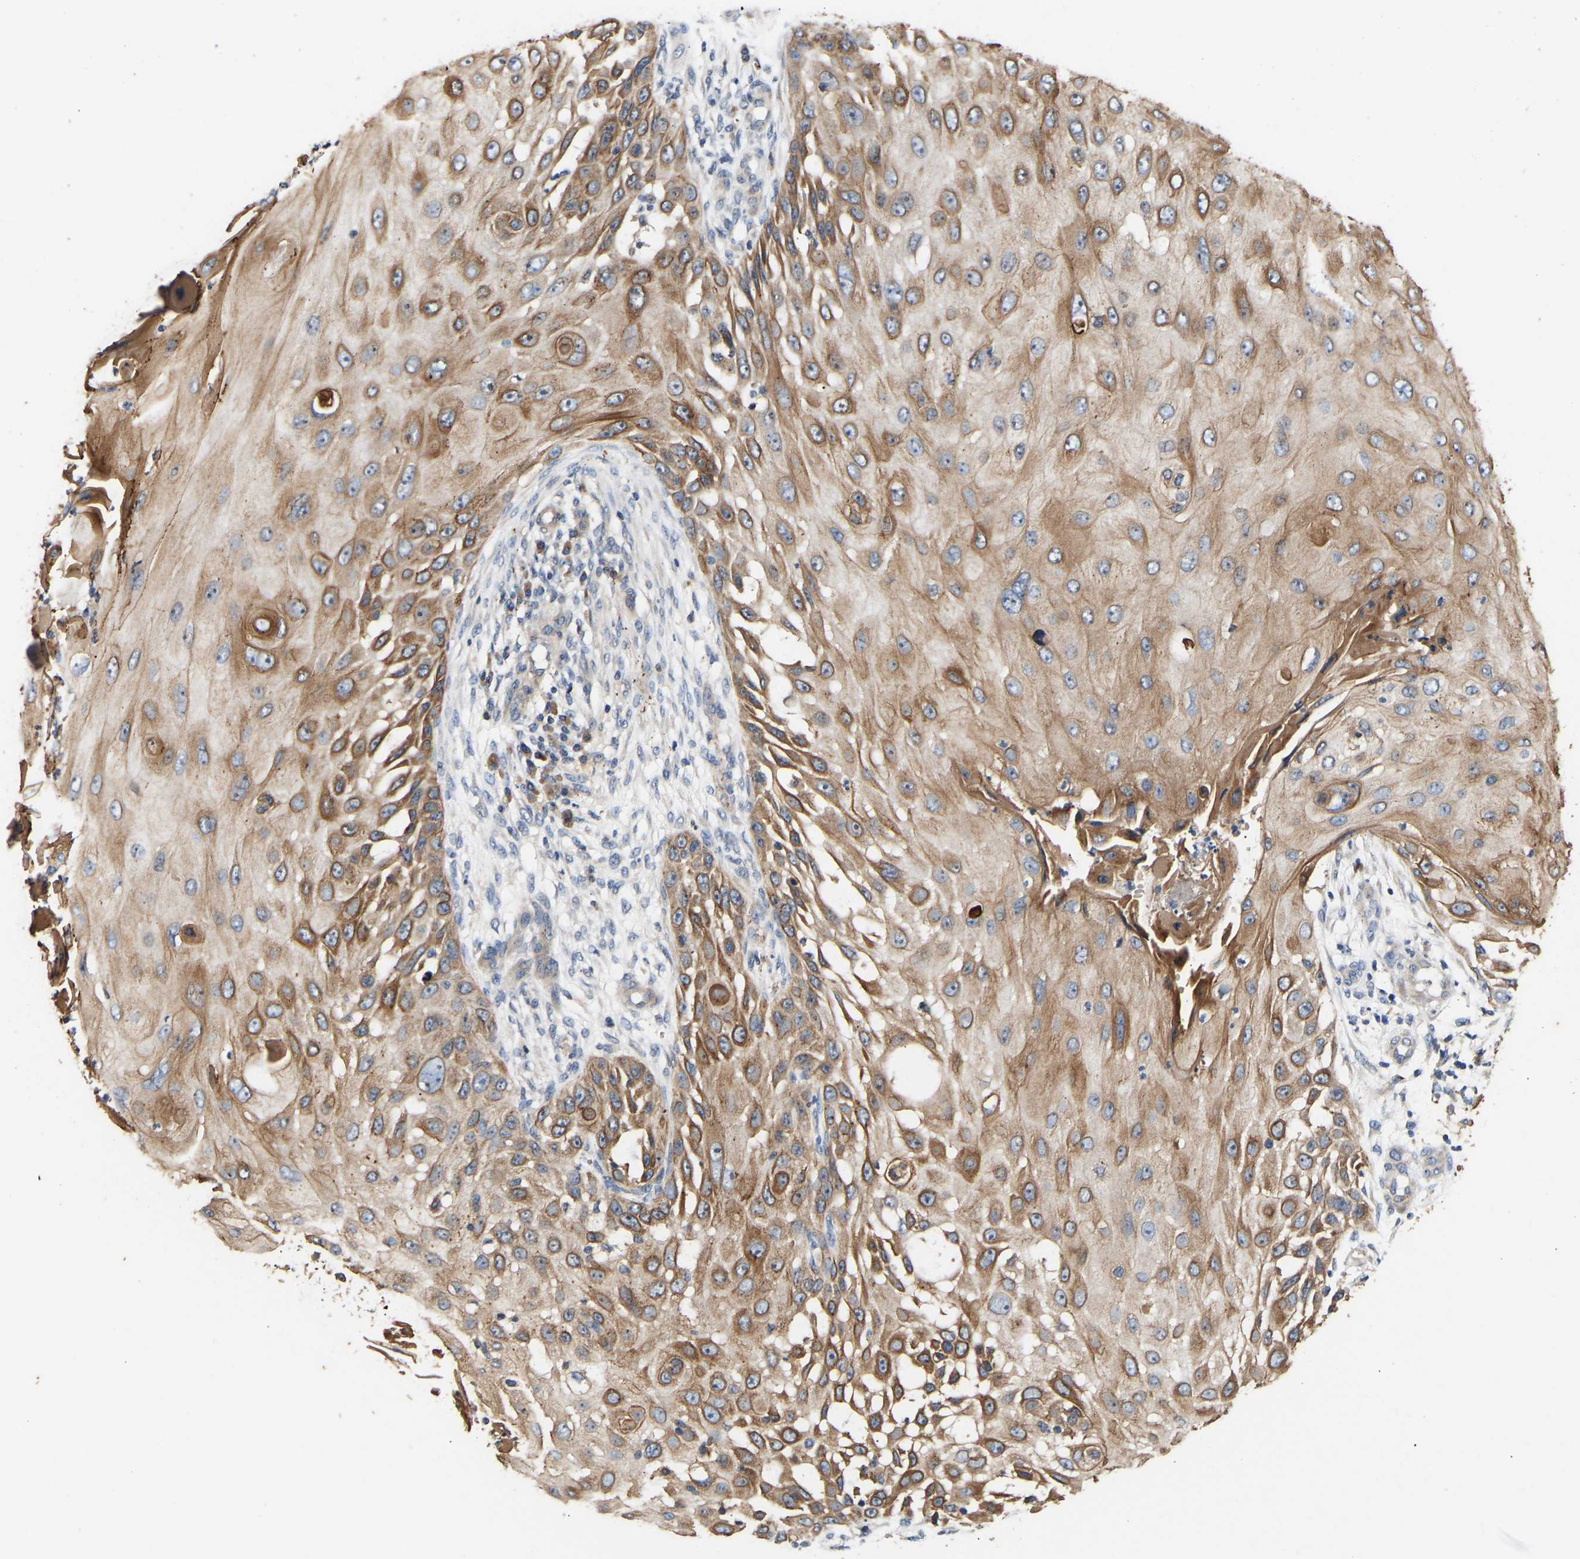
{"staining": {"intensity": "moderate", "quantity": ">75%", "location": "cytoplasmic/membranous"}, "tissue": "skin cancer", "cell_type": "Tumor cells", "image_type": "cancer", "snomed": [{"axis": "morphology", "description": "Squamous cell carcinoma, NOS"}, {"axis": "topography", "description": "Skin"}], "caption": "Moderate cytoplasmic/membranous protein staining is seen in about >75% of tumor cells in skin squamous cell carcinoma. The protein is shown in brown color, while the nuclei are stained blue.", "gene": "LRBA", "patient": {"sex": "female", "age": 44}}